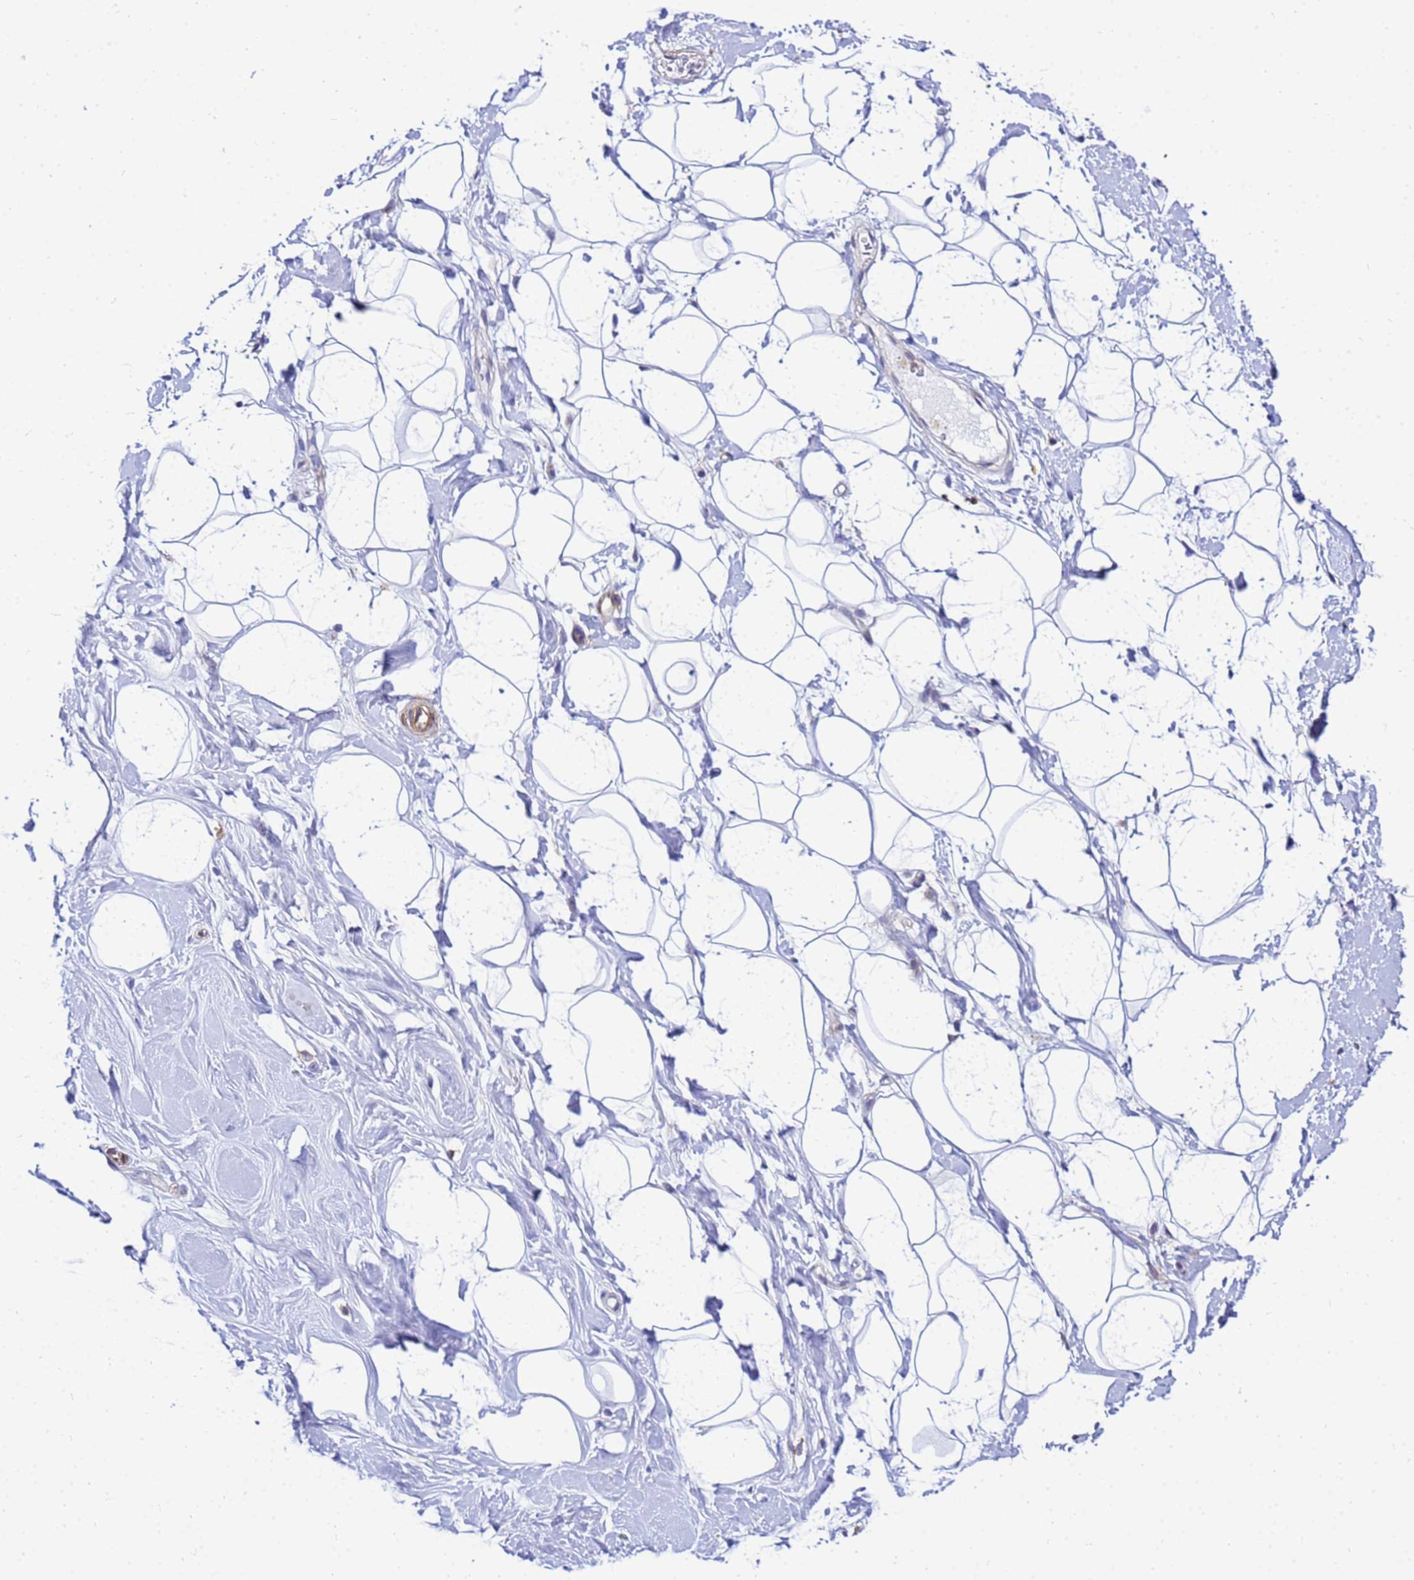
{"staining": {"intensity": "negative", "quantity": "none", "location": "none"}, "tissue": "adipose tissue", "cell_type": "Adipocytes", "image_type": "normal", "snomed": [{"axis": "morphology", "description": "Normal tissue, NOS"}, {"axis": "topography", "description": "Breast"}], "caption": "A histopathology image of adipose tissue stained for a protein demonstrates no brown staining in adipocytes. (Brightfield microscopy of DAB immunohistochemistry at high magnification).", "gene": "DBNDD2", "patient": {"sex": "female", "age": 26}}